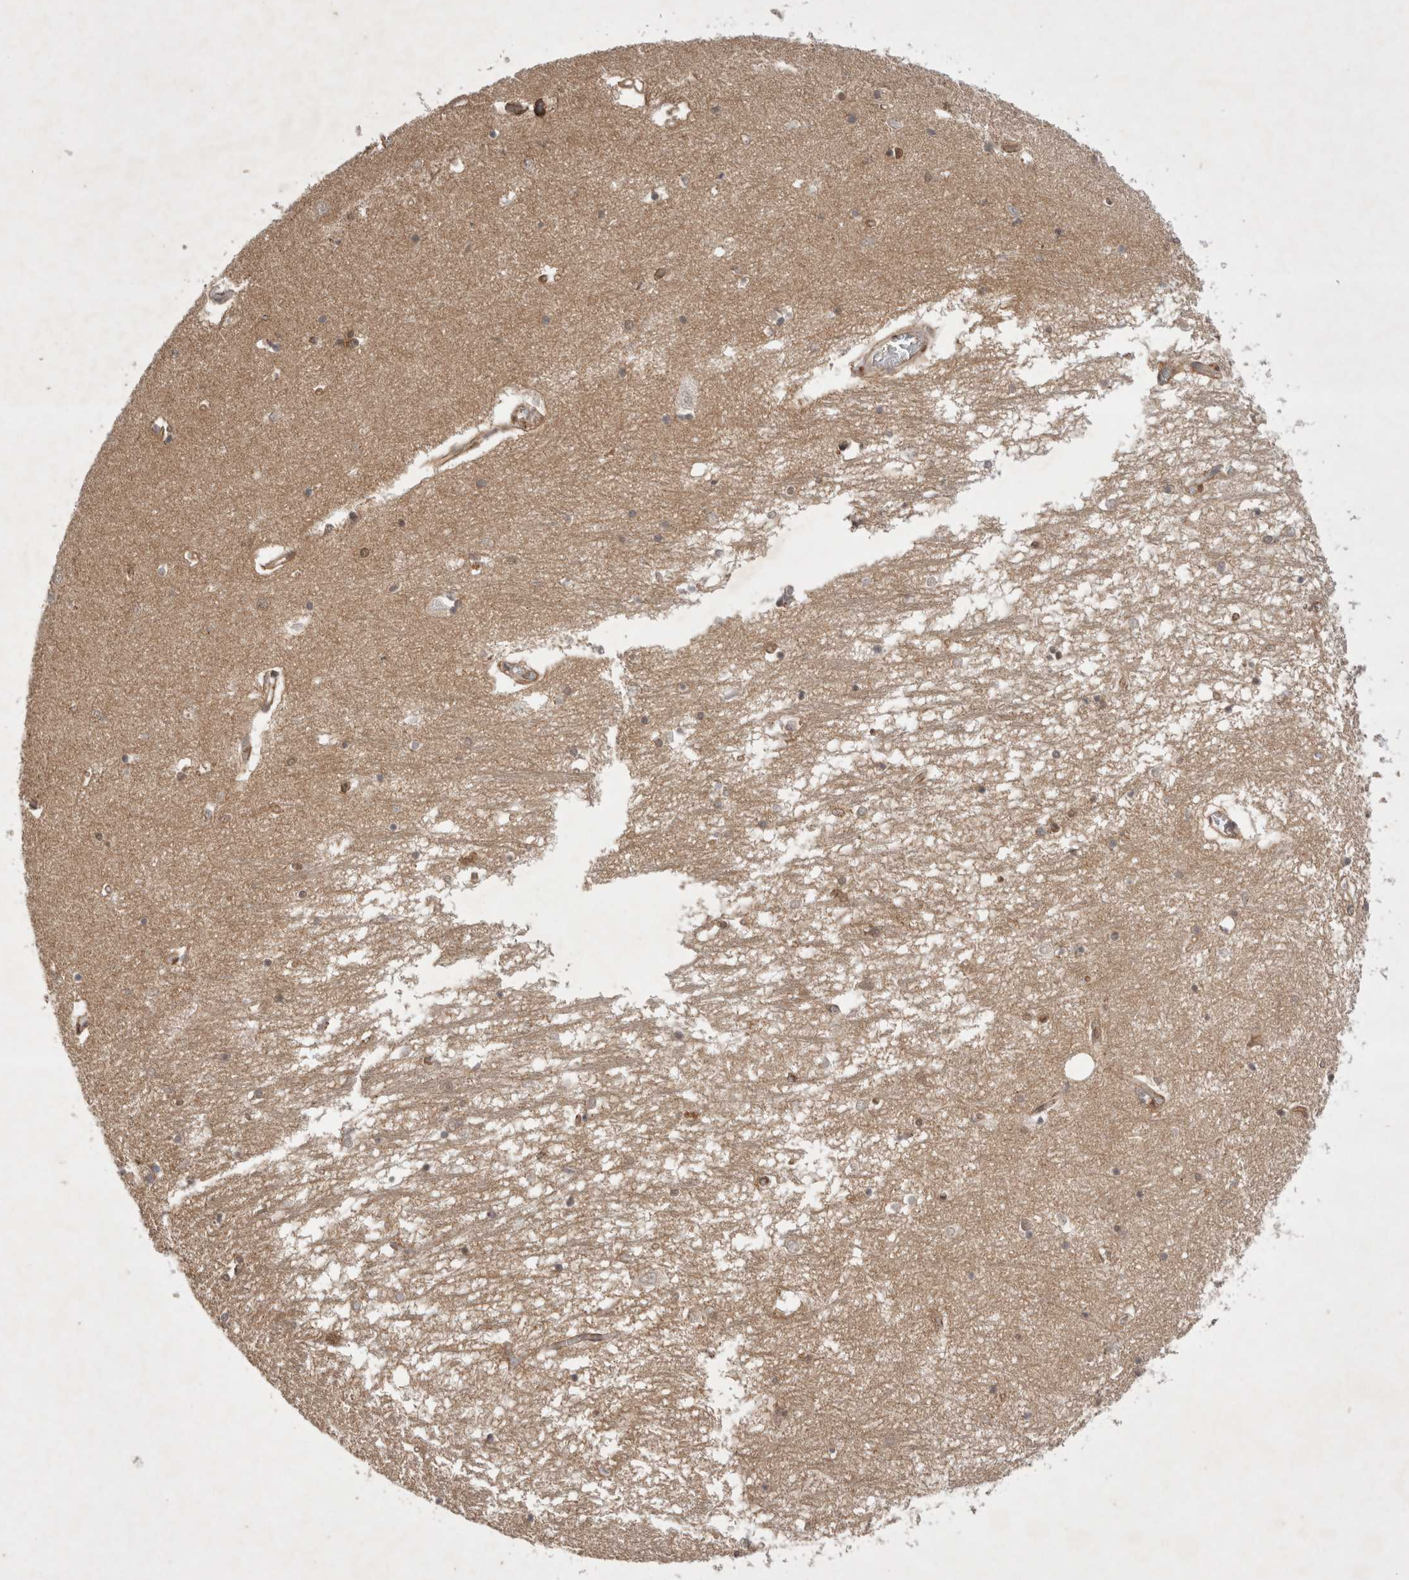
{"staining": {"intensity": "moderate", "quantity": "<25%", "location": "cytoplasmic/membranous,nuclear"}, "tissue": "hippocampus", "cell_type": "Glial cells", "image_type": "normal", "snomed": [{"axis": "morphology", "description": "Normal tissue, NOS"}, {"axis": "topography", "description": "Hippocampus"}], "caption": "Immunohistochemical staining of normal hippocampus displays moderate cytoplasmic/membranous,nuclear protein staining in about <25% of glial cells.", "gene": "WIPF2", "patient": {"sex": "male", "age": 70}}